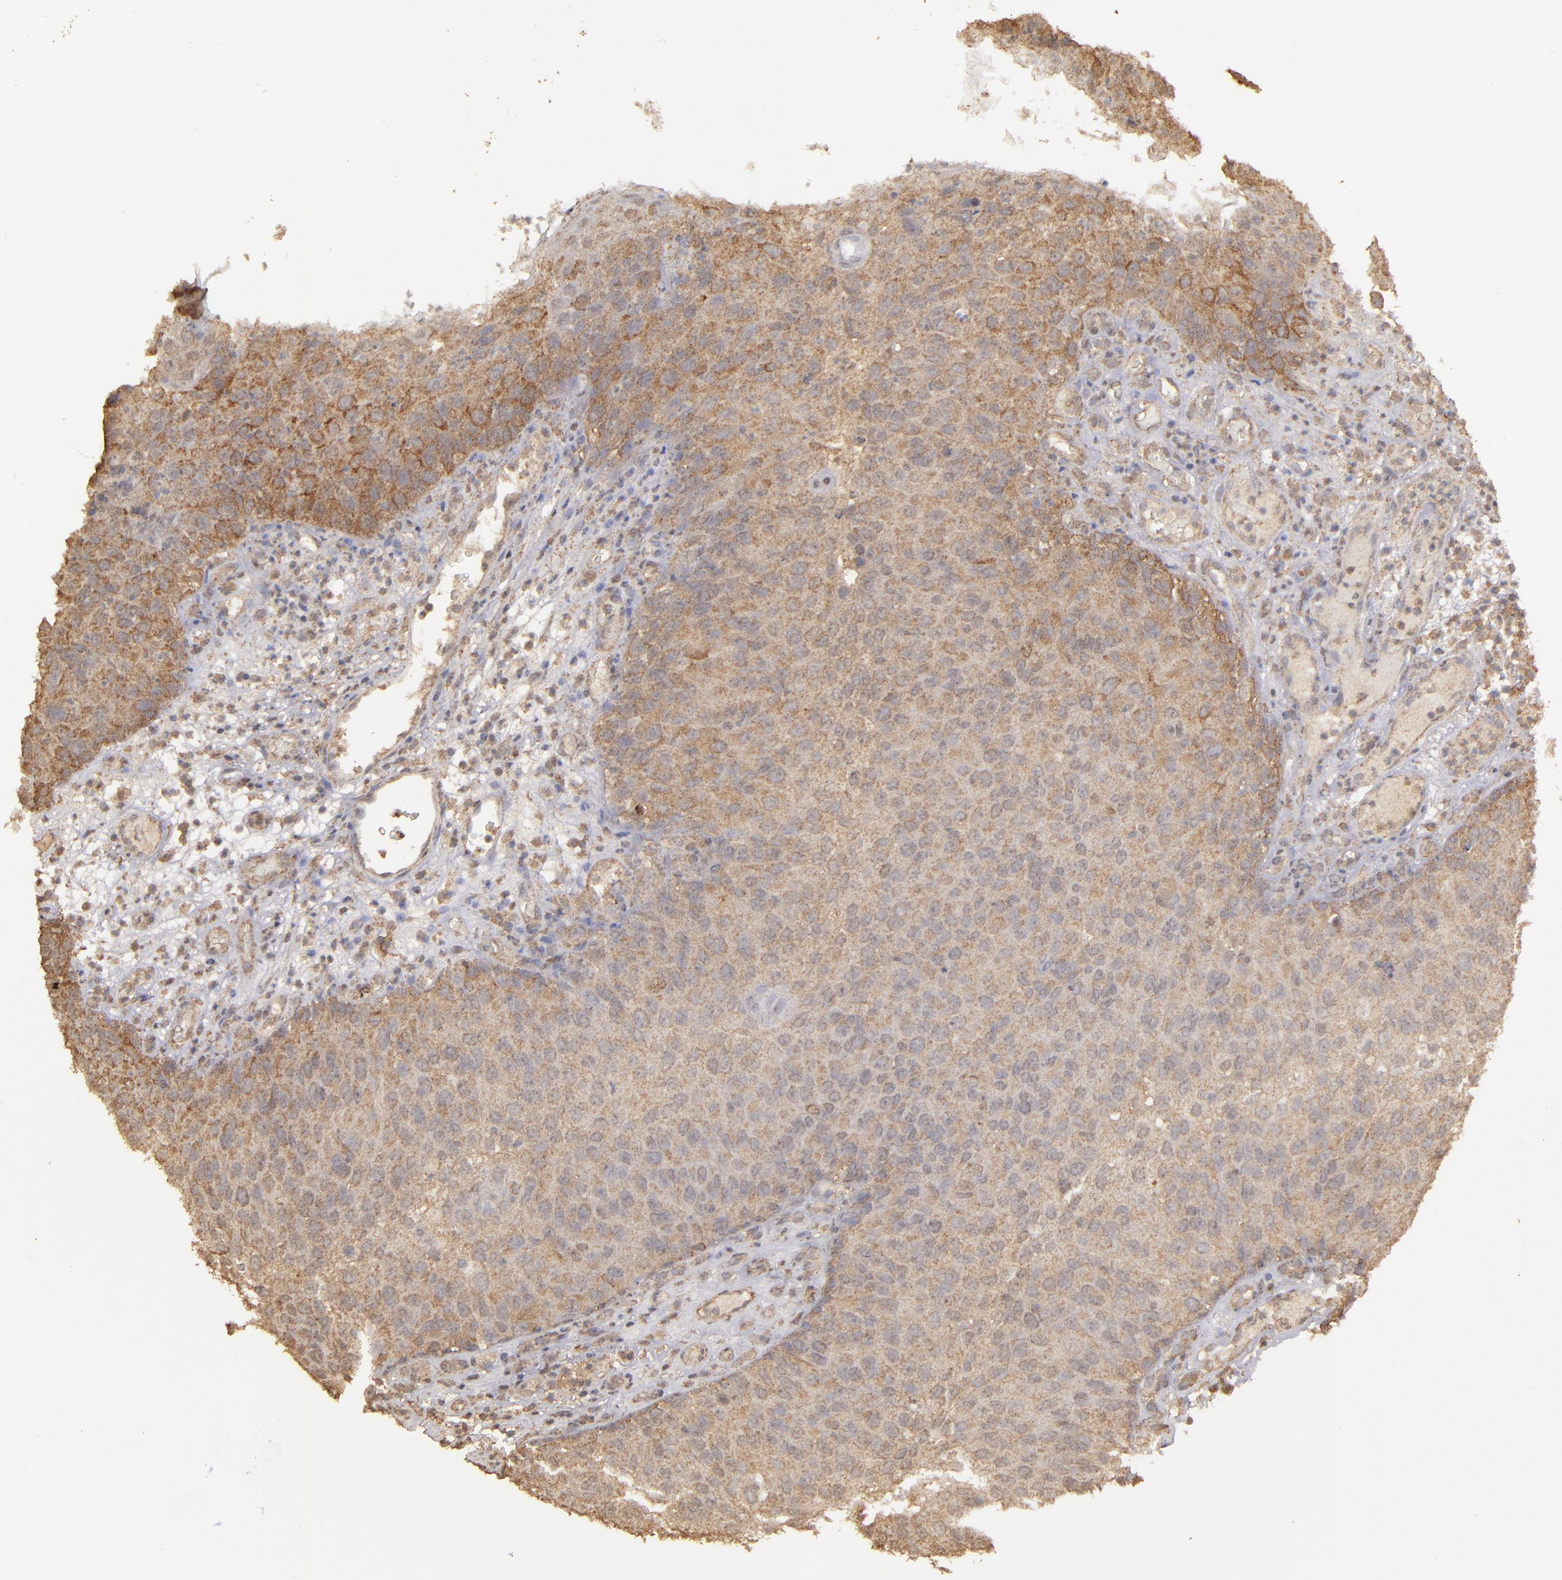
{"staining": {"intensity": "moderate", "quantity": ">75%", "location": "cytoplasmic/membranous"}, "tissue": "skin cancer", "cell_type": "Tumor cells", "image_type": "cancer", "snomed": [{"axis": "morphology", "description": "Squamous cell carcinoma, NOS"}, {"axis": "topography", "description": "Skin"}], "caption": "A micrograph of human skin squamous cell carcinoma stained for a protein exhibits moderate cytoplasmic/membranous brown staining in tumor cells.", "gene": "FAT1", "patient": {"sex": "male", "age": 87}}